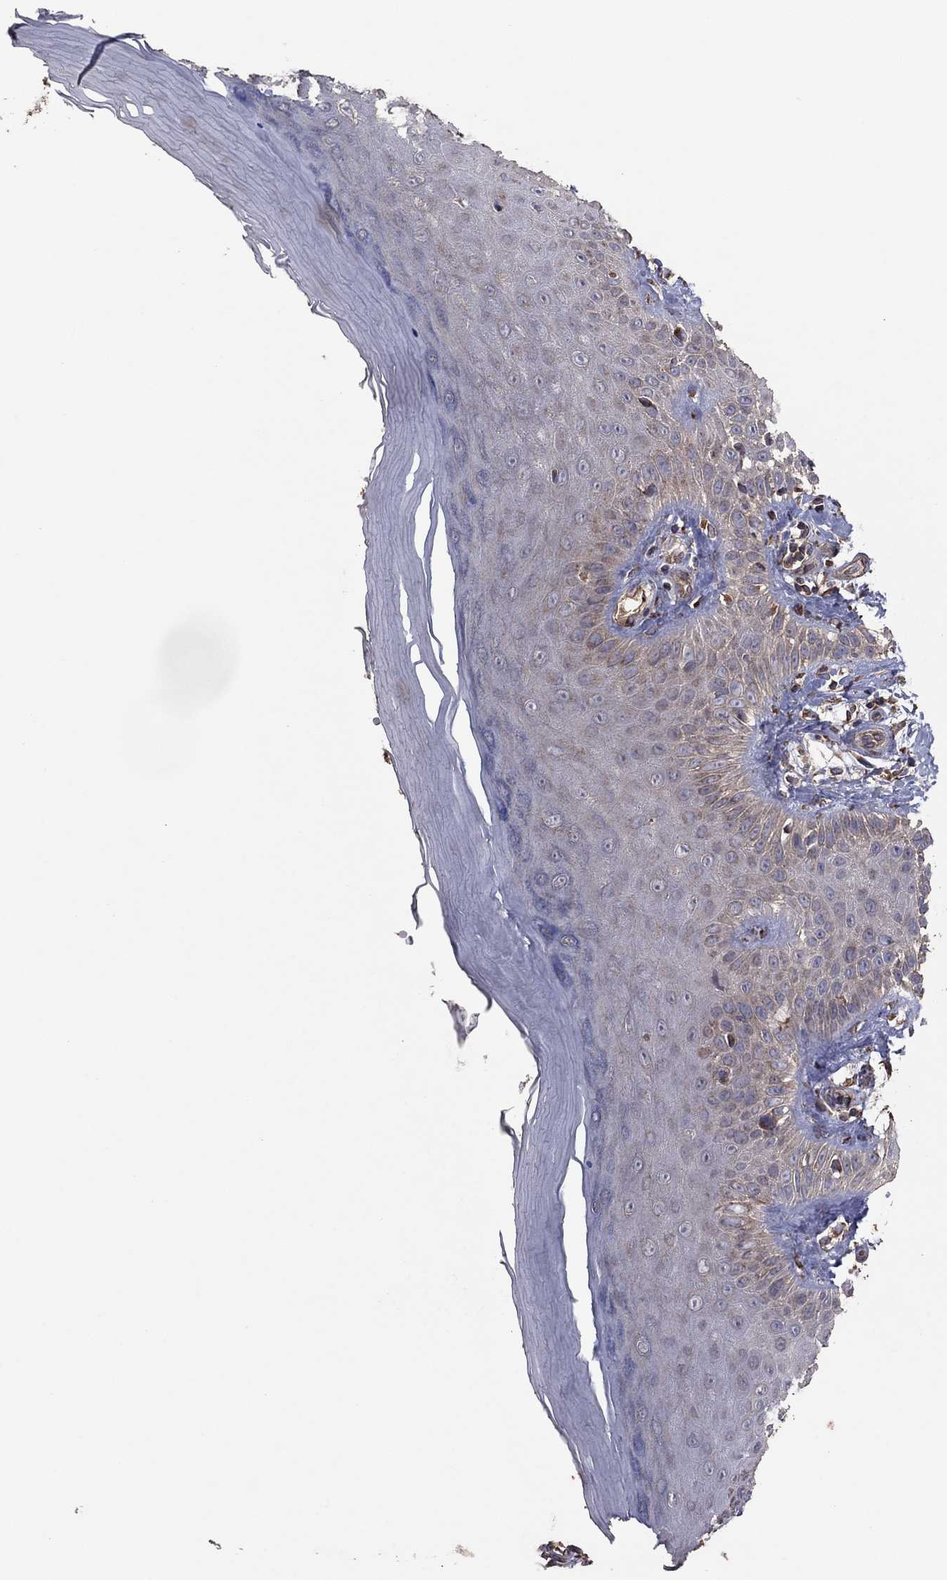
{"staining": {"intensity": "negative", "quantity": "none", "location": "none"}, "tissue": "skin", "cell_type": "Fibroblasts", "image_type": "normal", "snomed": [{"axis": "morphology", "description": "Normal tissue, NOS"}, {"axis": "morphology", "description": "Inflammation, NOS"}, {"axis": "morphology", "description": "Fibrosis, NOS"}, {"axis": "topography", "description": "Skin"}], "caption": "A histopathology image of human skin is negative for staining in fibroblasts. (Stains: DAB (3,3'-diaminobenzidine) IHC with hematoxylin counter stain, Microscopy: brightfield microscopy at high magnification).", "gene": "FLT4", "patient": {"sex": "male", "age": 71}}